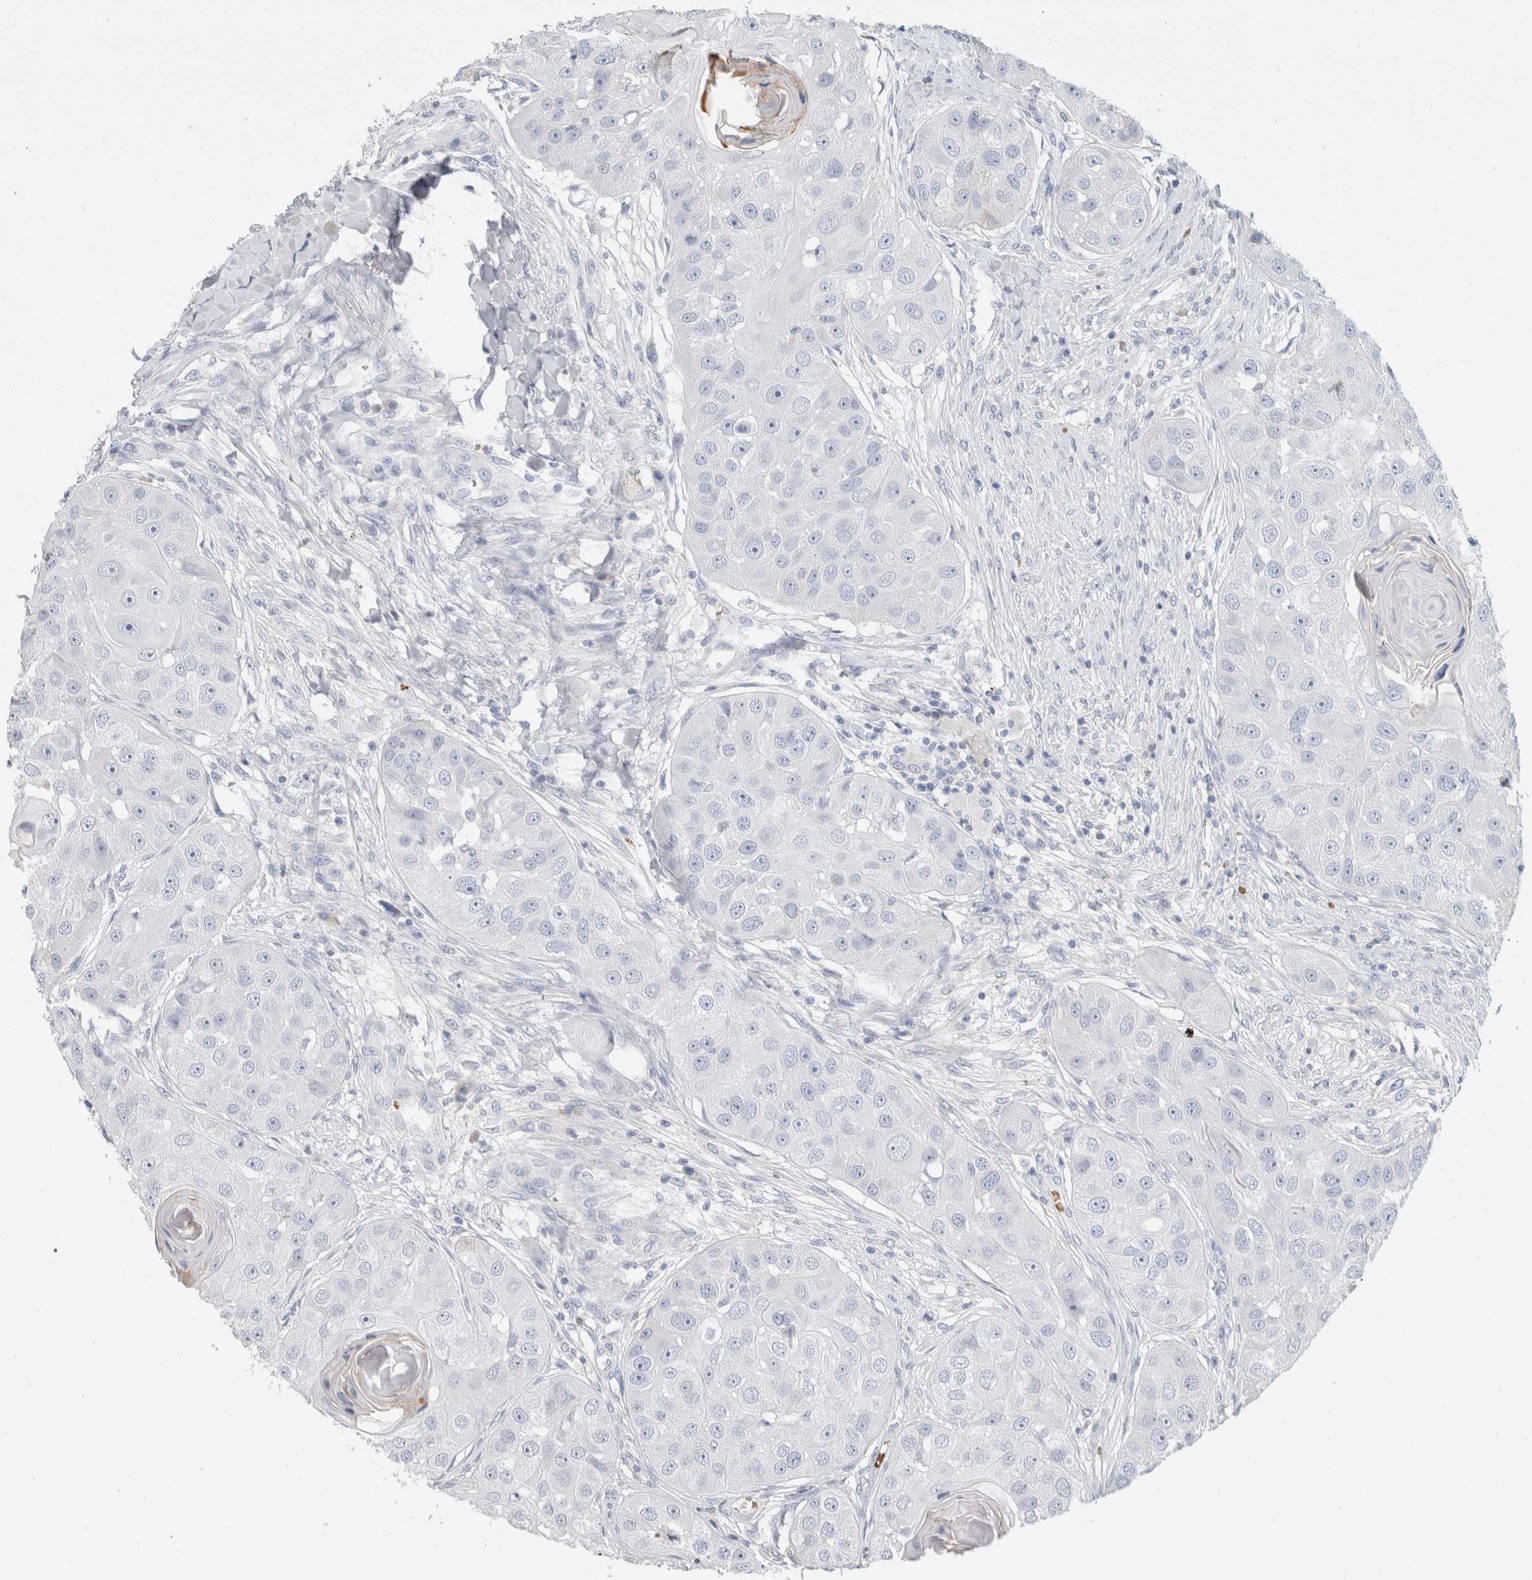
{"staining": {"intensity": "negative", "quantity": "none", "location": "none"}, "tissue": "head and neck cancer", "cell_type": "Tumor cells", "image_type": "cancer", "snomed": [{"axis": "morphology", "description": "Normal tissue, NOS"}, {"axis": "morphology", "description": "Squamous cell carcinoma, NOS"}, {"axis": "topography", "description": "Skeletal muscle"}, {"axis": "topography", "description": "Head-Neck"}], "caption": "There is no significant expression in tumor cells of head and neck squamous cell carcinoma.", "gene": "CA1", "patient": {"sex": "male", "age": 51}}